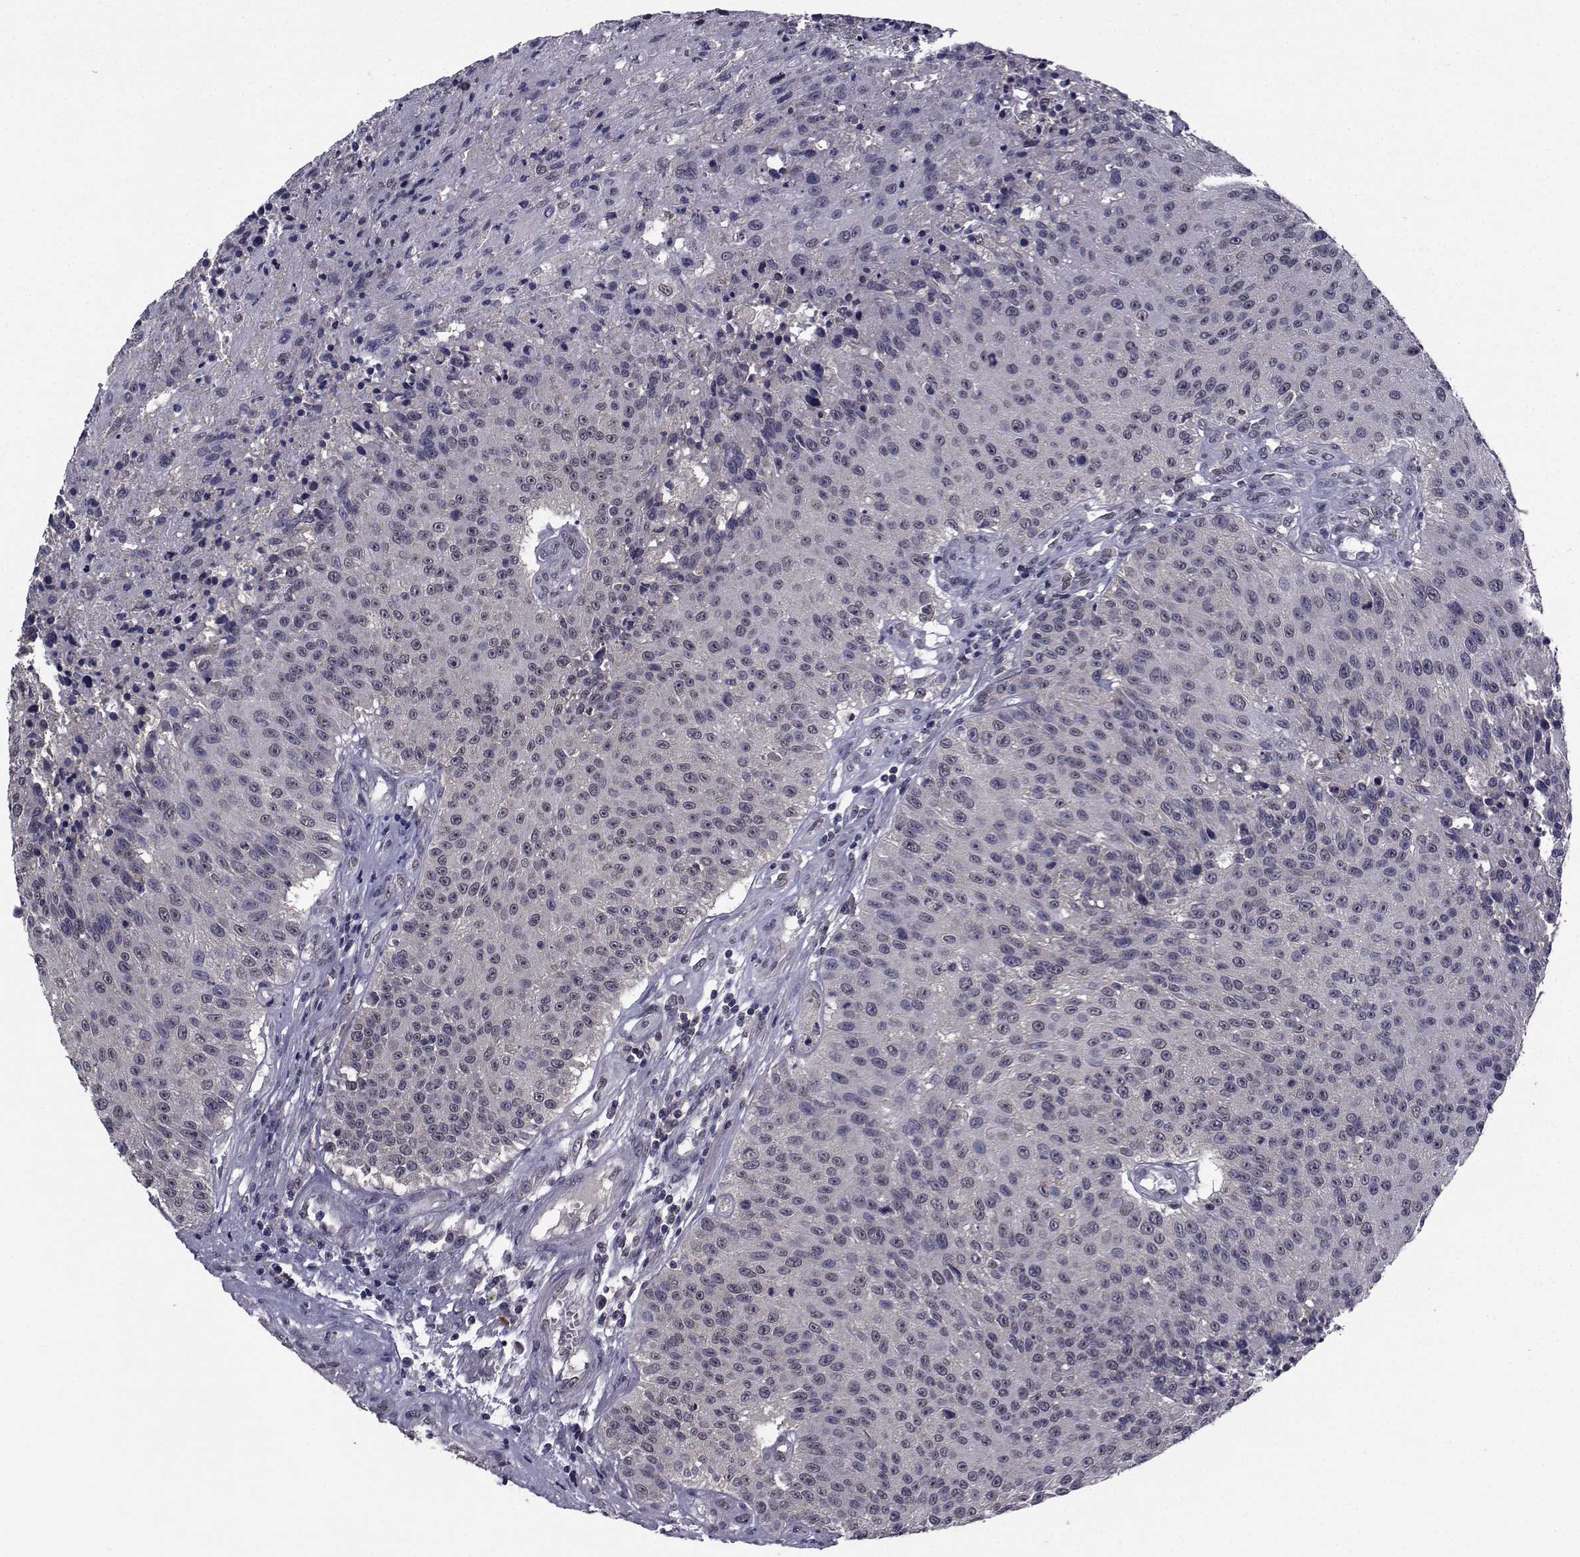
{"staining": {"intensity": "negative", "quantity": "none", "location": "none"}, "tissue": "urothelial cancer", "cell_type": "Tumor cells", "image_type": "cancer", "snomed": [{"axis": "morphology", "description": "Urothelial carcinoma, NOS"}, {"axis": "topography", "description": "Urinary bladder"}], "caption": "Tumor cells show no significant expression in transitional cell carcinoma.", "gene": "CYP2S1", "patient": {"sex": "male", "age": 55}}